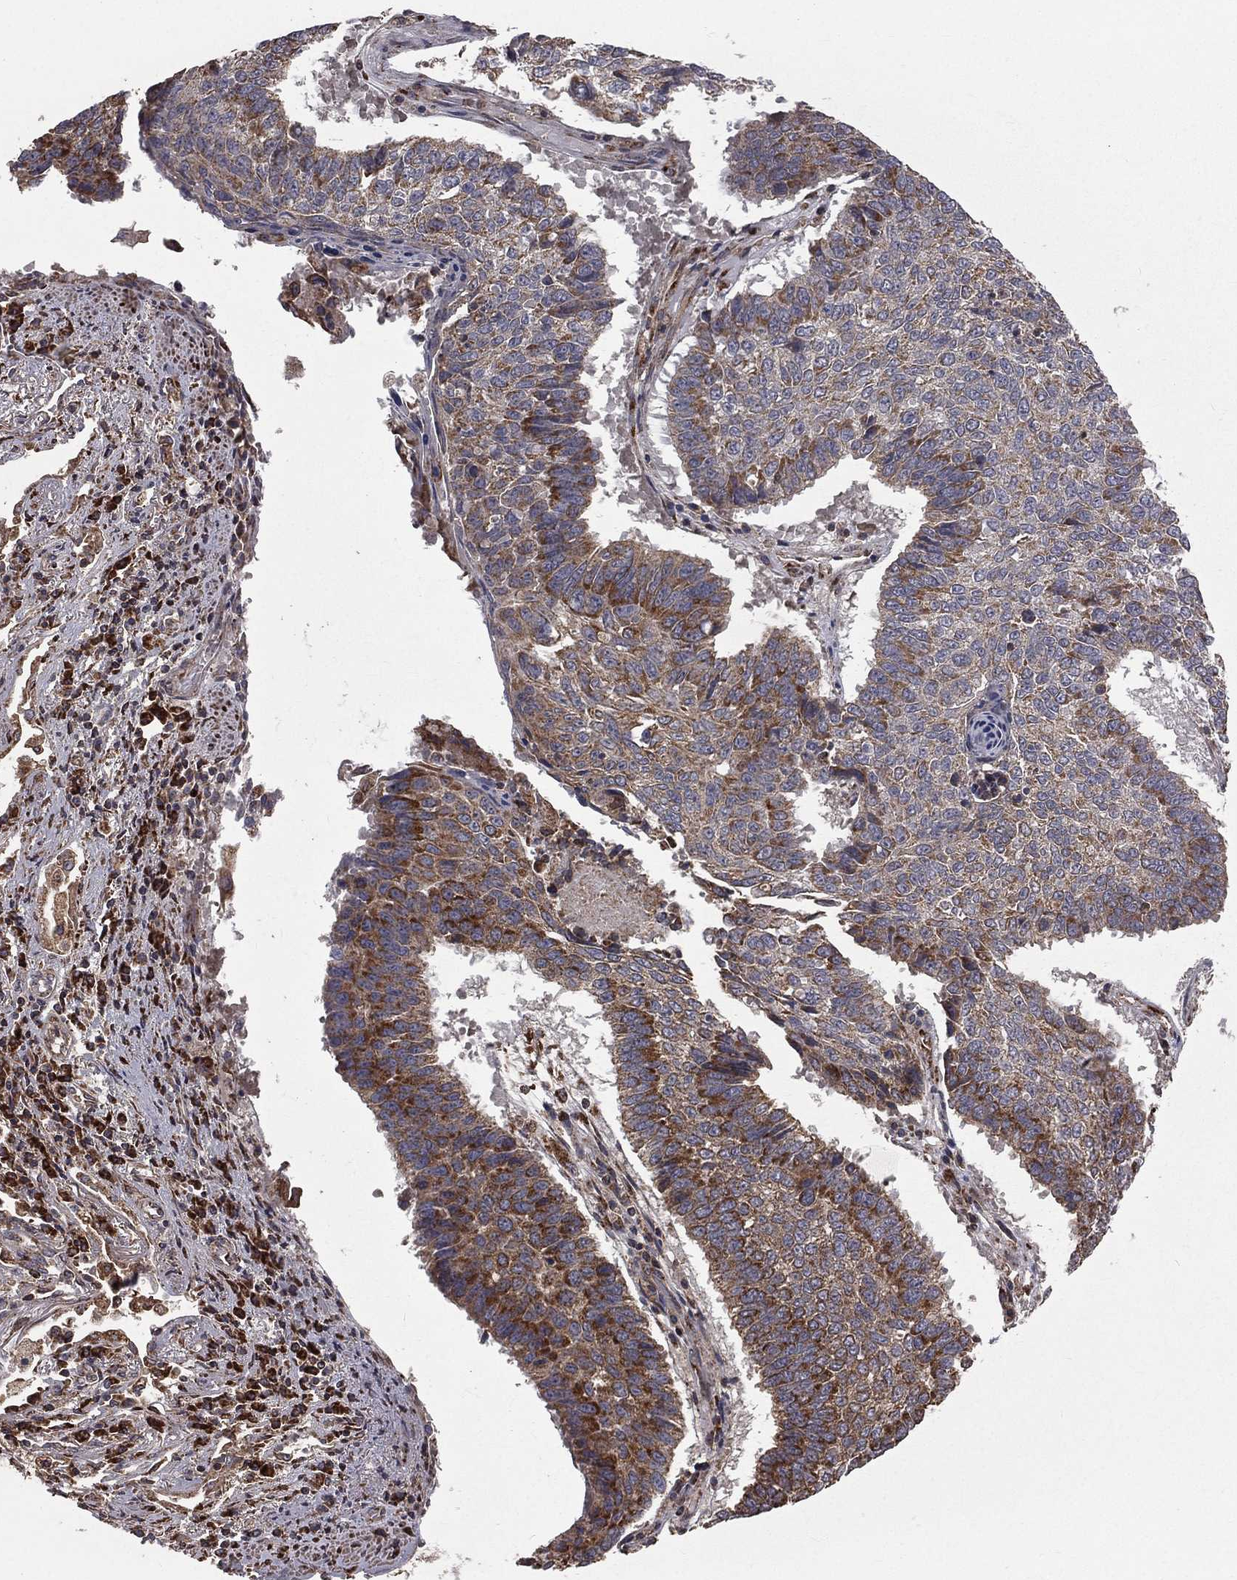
{"staining": {"intensity": "strong", "quantity": "<25%", "location": "cytoplasmic/membranous"}, "tissue": "lung cancer", "cell_type": "Tumor cells", "image_type": "cancer", "snomed": [{"axis": "morphology", "description": "Squamous cell carcinoma, NOS"}, {"axis": "topography", "description": "Lung"}], "caption": "Tumor cells reveal medium levels of strong cytoplasmic/membranous staining in approximately <25% of cells in lung cancer (squamous cell carcinoma). (brown staining indicates protein expression, while blue staining denotes nuclei).", "gene": "OLFML1", "patient": {"sex": "male", "age": 73}}